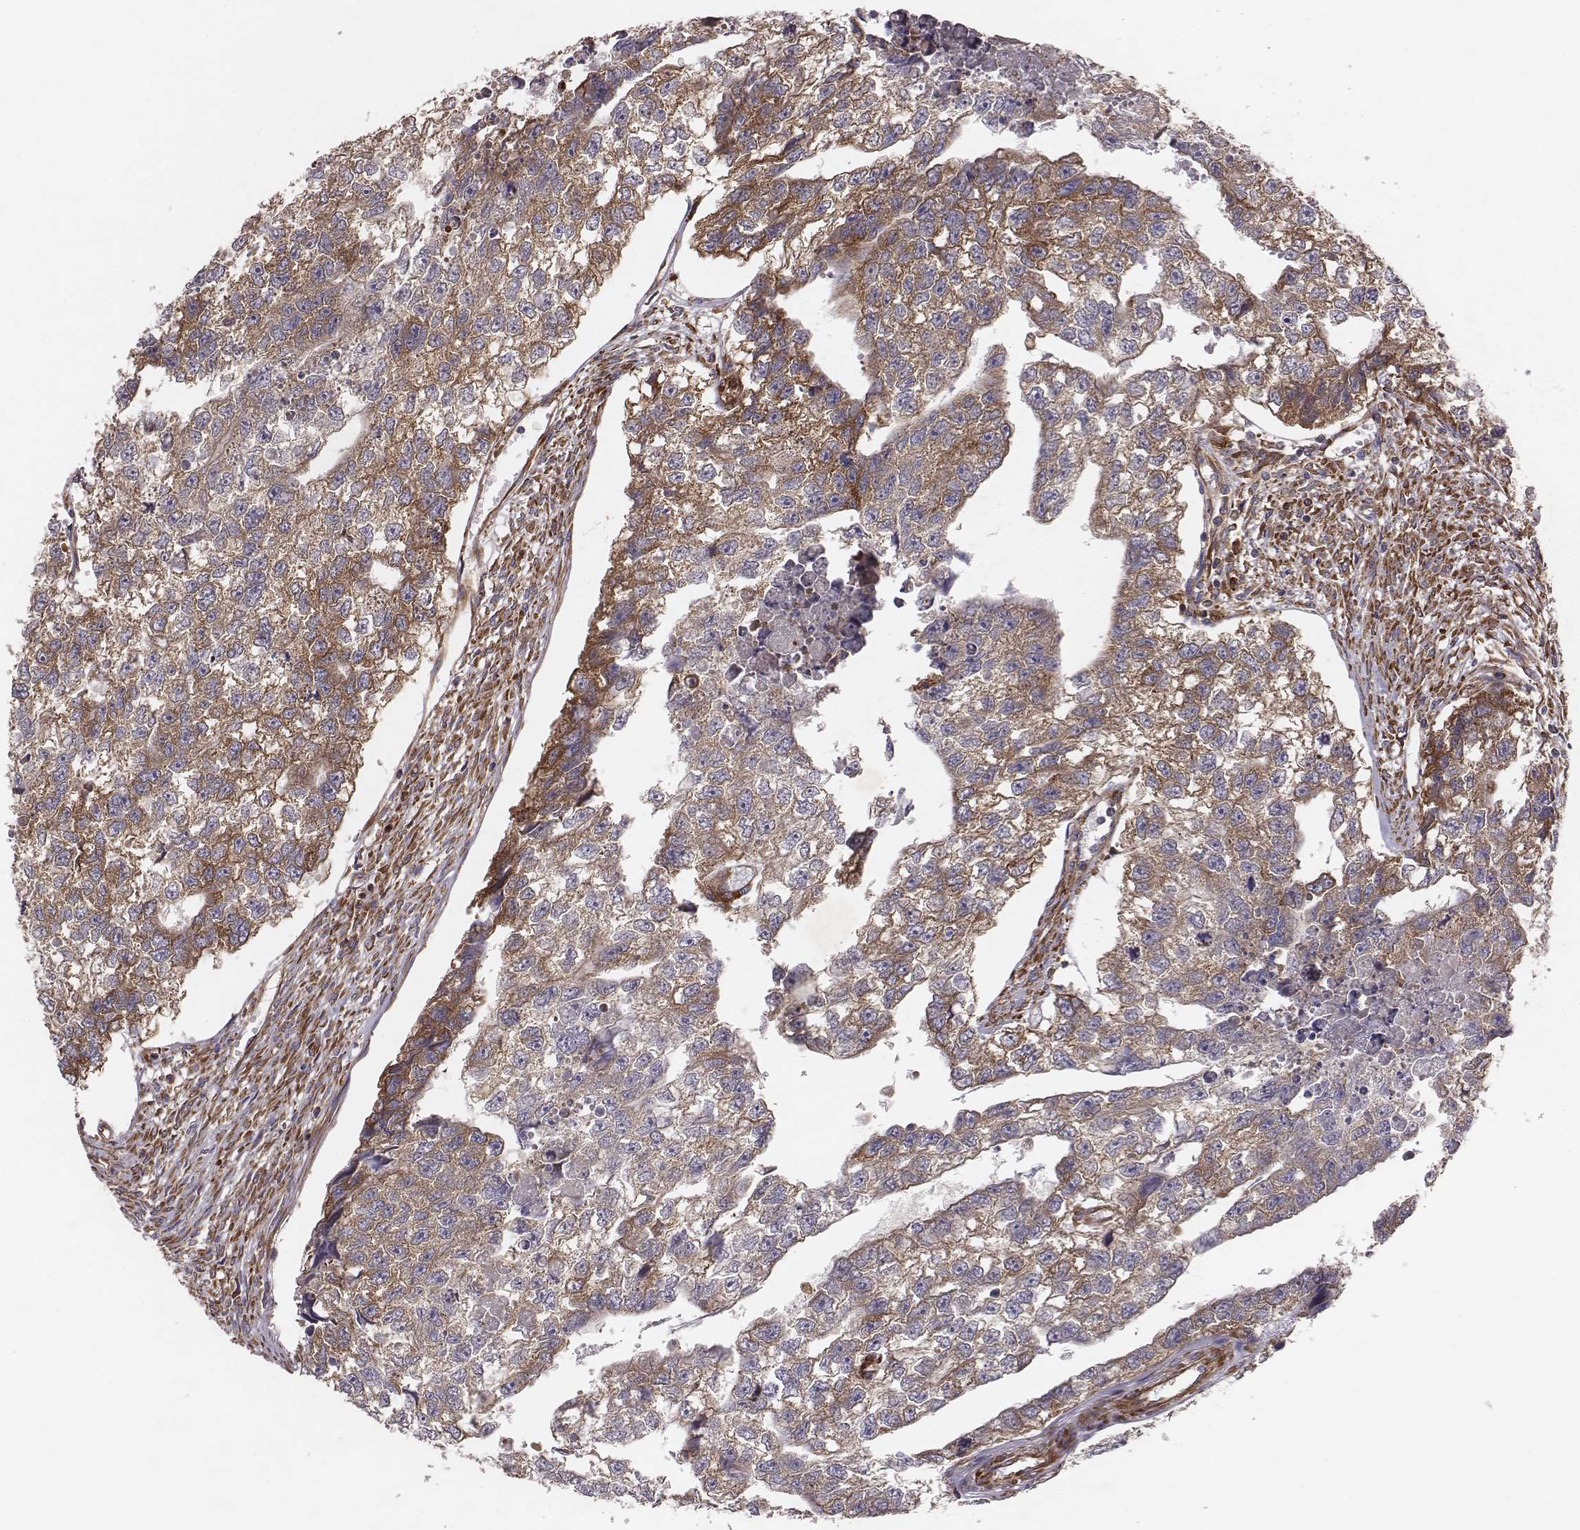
{"staining": {"intensity": "moderate", "quantity": "25%-75%", "location": "cytoplasmic/membranous"}, "tissue": "testis cancer", "cell_type": "Tumor cells", "image_type": "cancer", "snomed": [{"axis": "morphology", "description": "Carcinoma, Embryonal, NOS"}, {"axis": "morphology", "description": "Teratoma, malignant, NOS"}, {"axis": "topography", "description": "Testis"}], "caption": "Tumor cells exhibit moderate cytoplasmic/membranous expression in approximately 25%-75% of cells in testis cancer.", "gene": "TXLNA", "patient": {"sex": "male", "age": 44}}